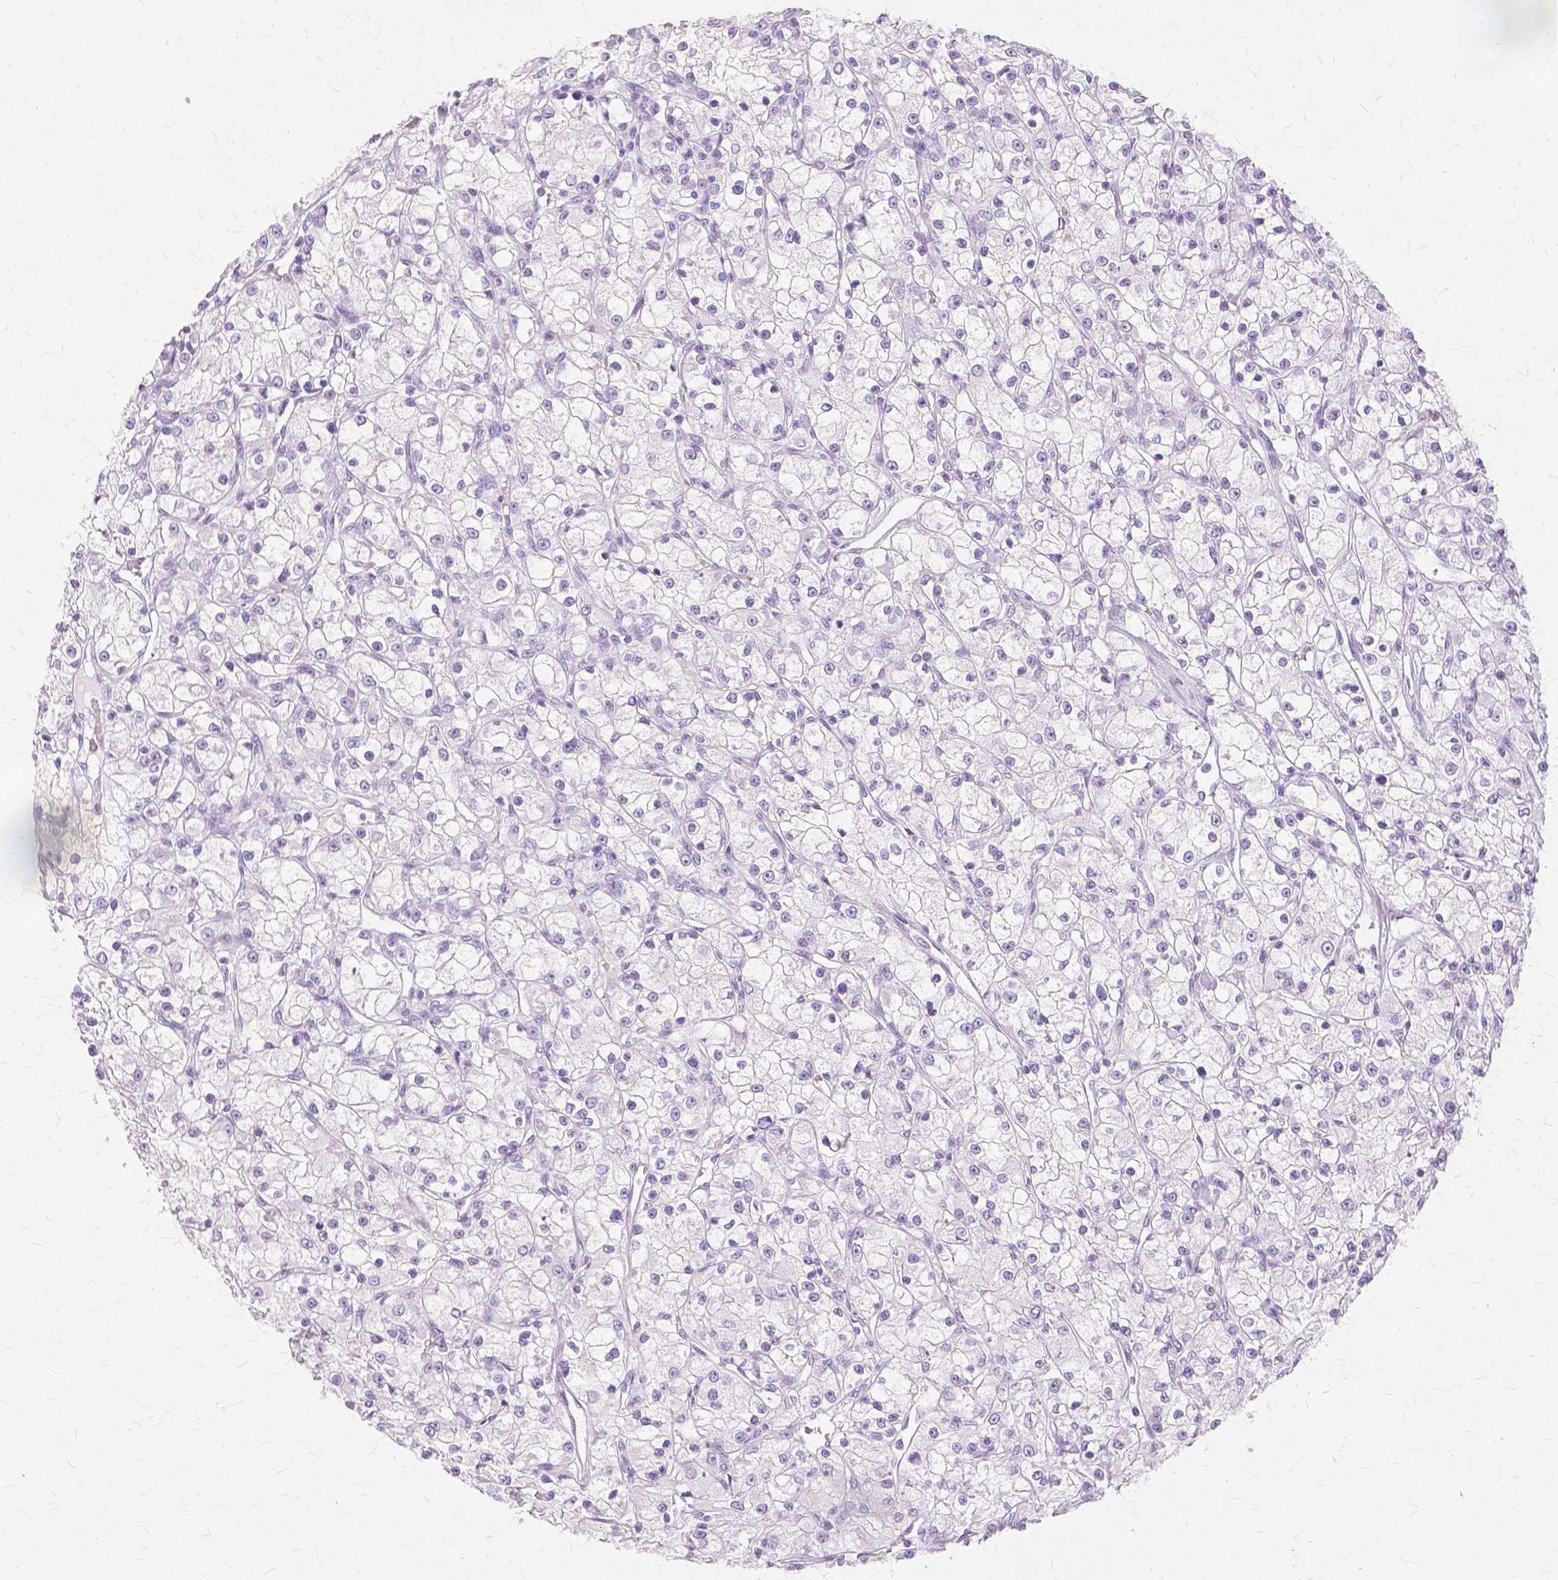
{"staining": {"intensity": "negative", "quantity": "none", "location": "none"}, "tissue": "renal cancer", "cell_type": "Tumor cells", "image_type": "cancer", "snomed": [{"axis": "morphology", "description": "Adenocarcinoma, NOS"}, {"axis": "topography", "description": "Kidney"}], "caption": "Immunohistochemical staining of adenocarcinoma (renal) demonstrates no significant staining in tumor cells.", "gene": "TGM1", "patient": {"sex": "female", "age": 59}}